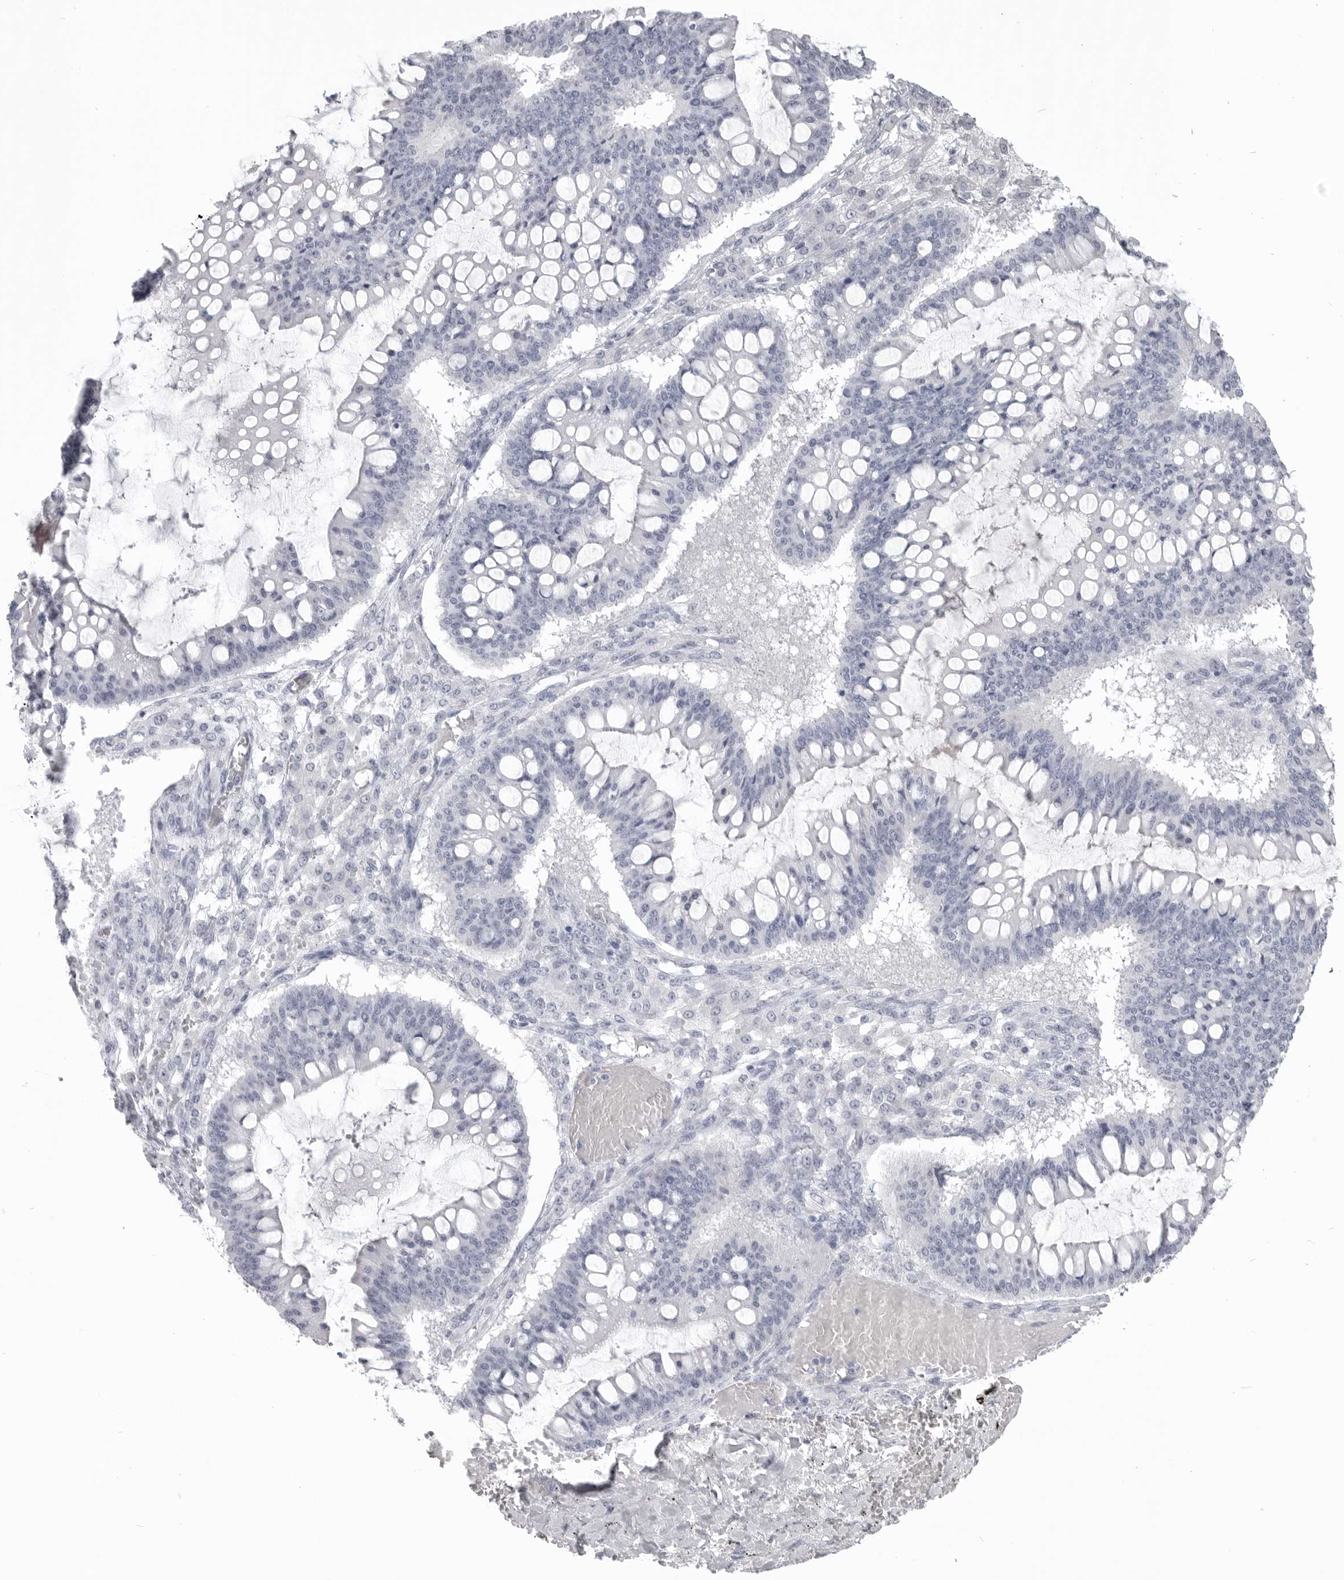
{"staining": {"intensity": "negative", "quantity": "none", "location": "none"}, "tissue": "ovarian cancer", "cell_type": "Tumor cells", "image_type": "cancer", "snomed": [{"axis": "morphology", "description": "Cystadenocarcinoma, mucinous, NOS"}, {"axis": "topography", "description": "Ovary"}], "caption": "This is an immunohistochemistry image of ovarian mucinous cystadenocarcinoma. There is no staining in tumor cells.", "gene": "LY6D", "patient": {"sex": "female", "age": 73}}